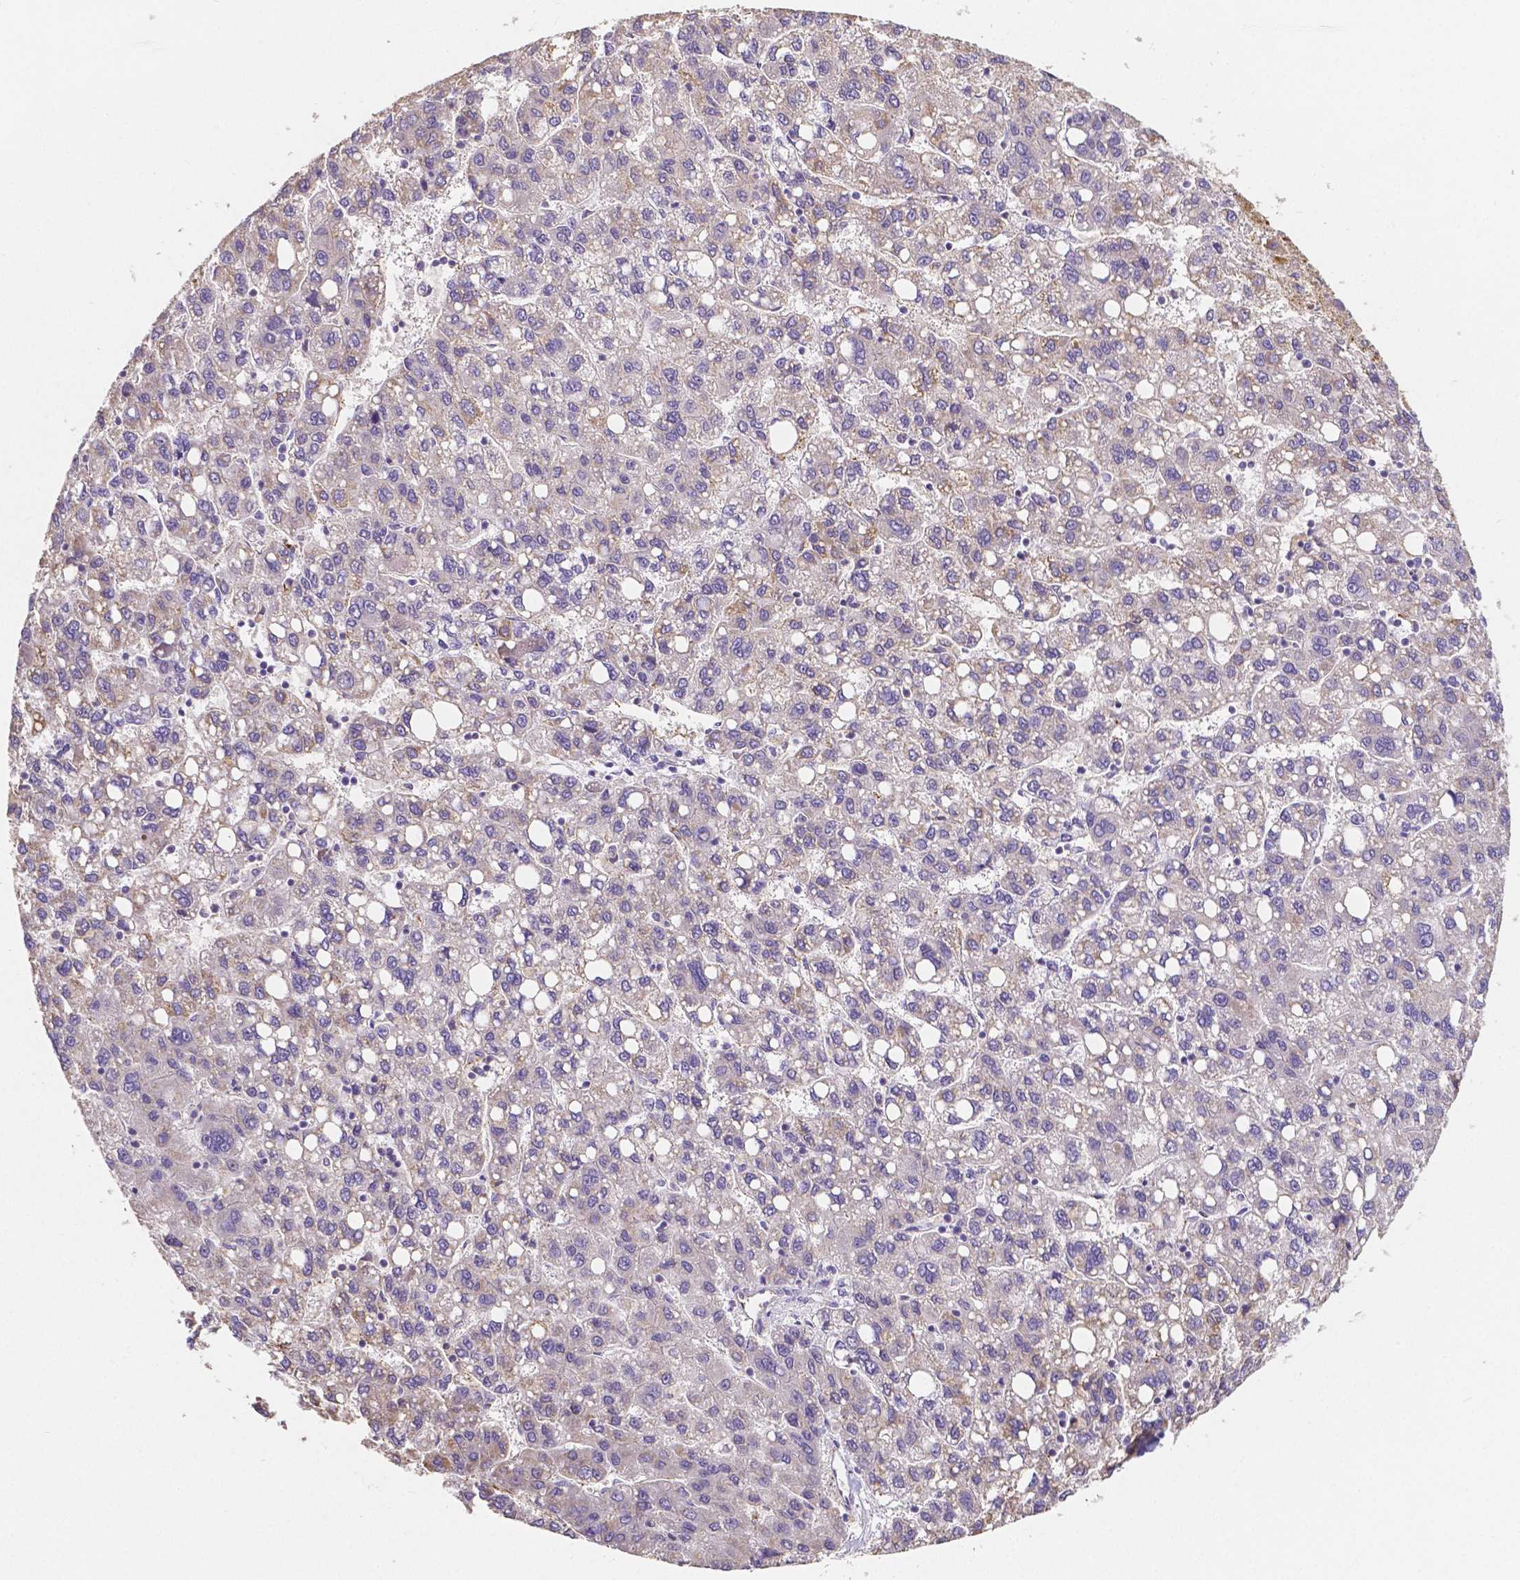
{"staining": {"intensity": "negative", "quantity": "none", "location": "none"}, "tissue": "liver cancer", "cell_type": "Tumor cells", "image_type": "cancer", "snomed": [{"axis": "morphology", "description": "Carcinoma, Hepatocellular, NOS"}, {"axis": "topography", "description": "Liver"}], "caption": "DAB immunohistochemical staining of human liver cancer (hepatocellular carcinoma) displays no significant expression in tumor cells. (DAB immunohistochemistry visualized using brightfield microscopy, high magnification).", "gene": "ELAVL2", "patient": {"sex": "female", "age": 82}}